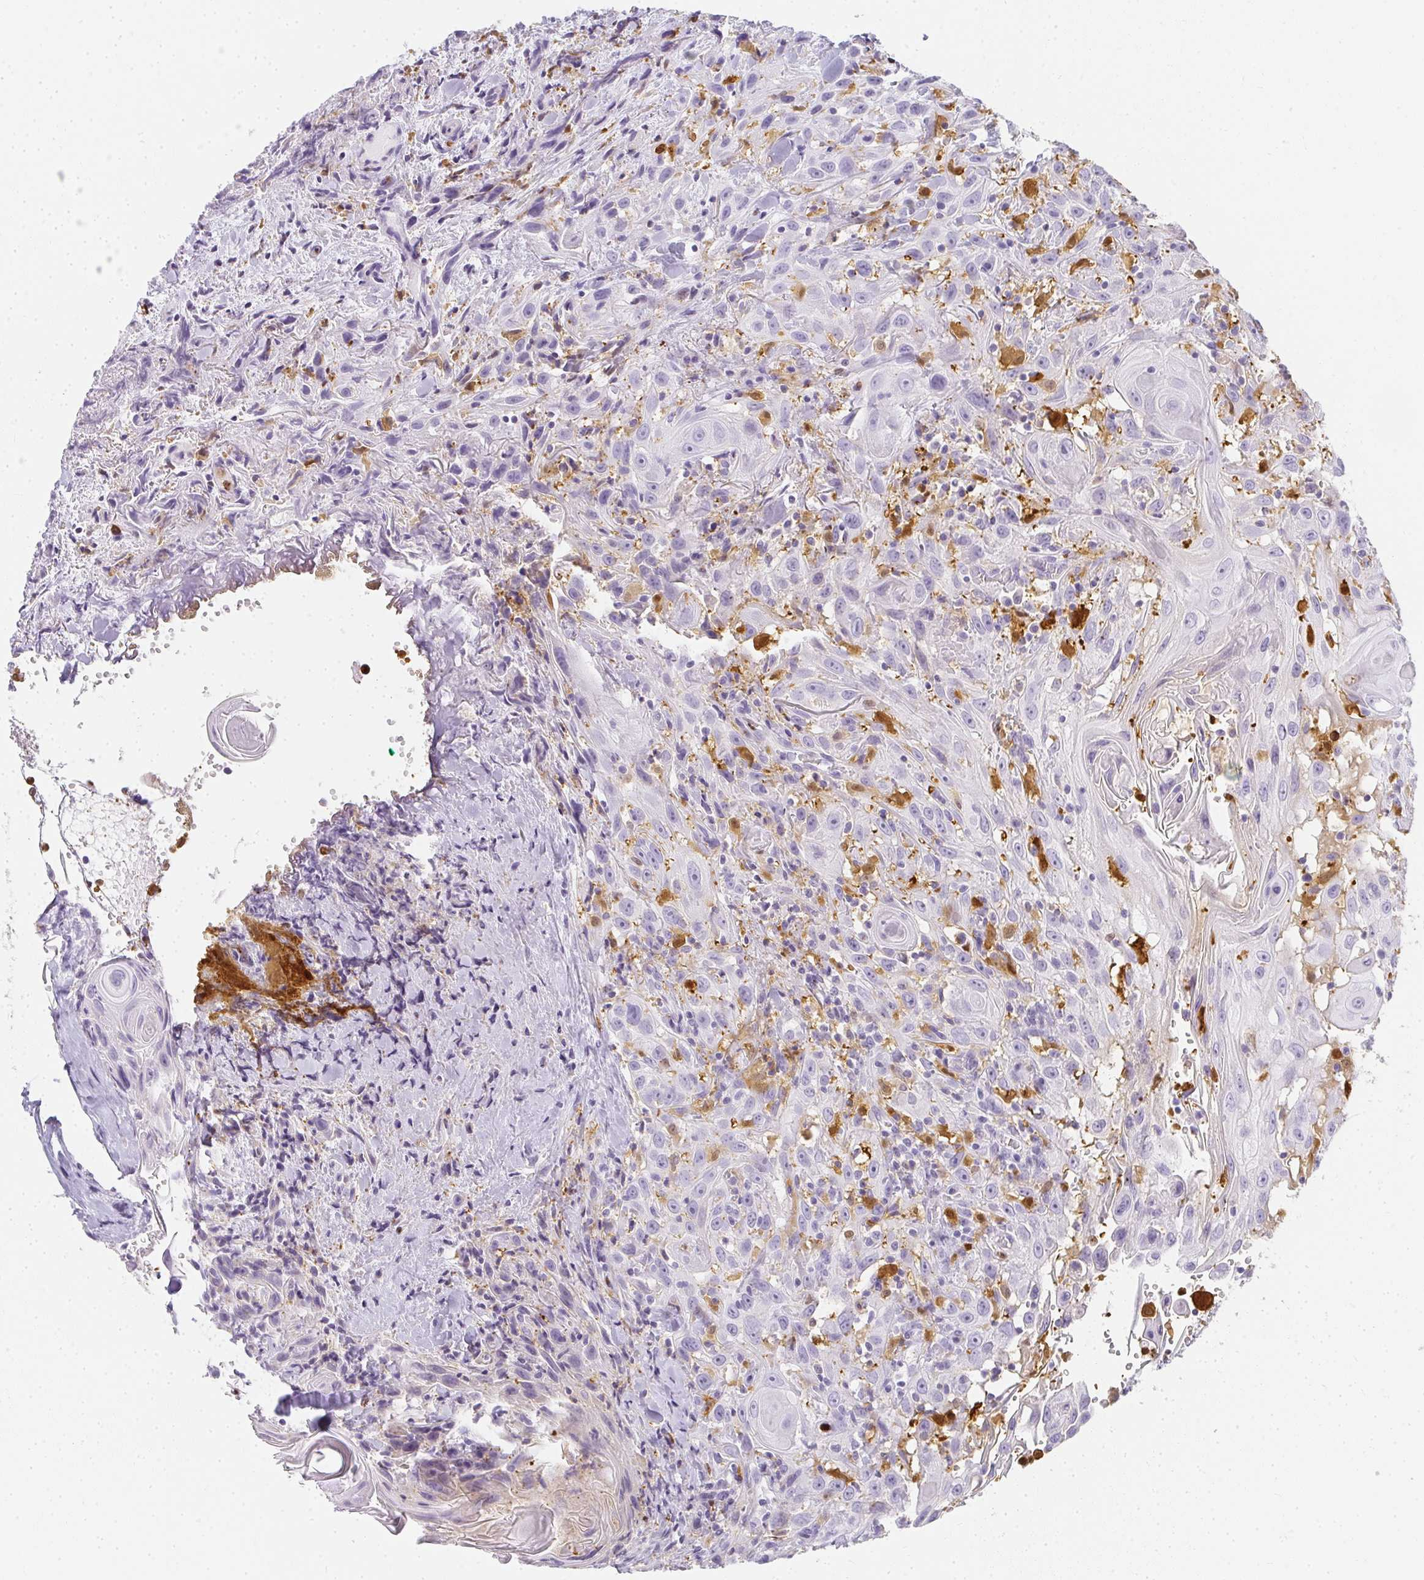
{"staining": {"intensity": "negative", "quantity": "none", "location": "none"}, "tissue": "head and neck cancer", "cell_type": "Tumor cells", "image_type": "cancer", "snomed": [{"axis": "morphology", "description": "Squamous cell carcinoma, NOS"}, {"axis": "topography", "description": "Head-Neck"}], "caption": "DAB (3,3'-diaminobenzidine) immunohistochemical staining of human head and neck cancer reveals no significant positivity in tumor cells. The staining is performed using DAB (3,3'-diaminobenzidine) brown chromogen with nuclei counter-stained in using hematoxylin.", "gene": "HK3", "patient": {"sex": "female", "age": 95}}